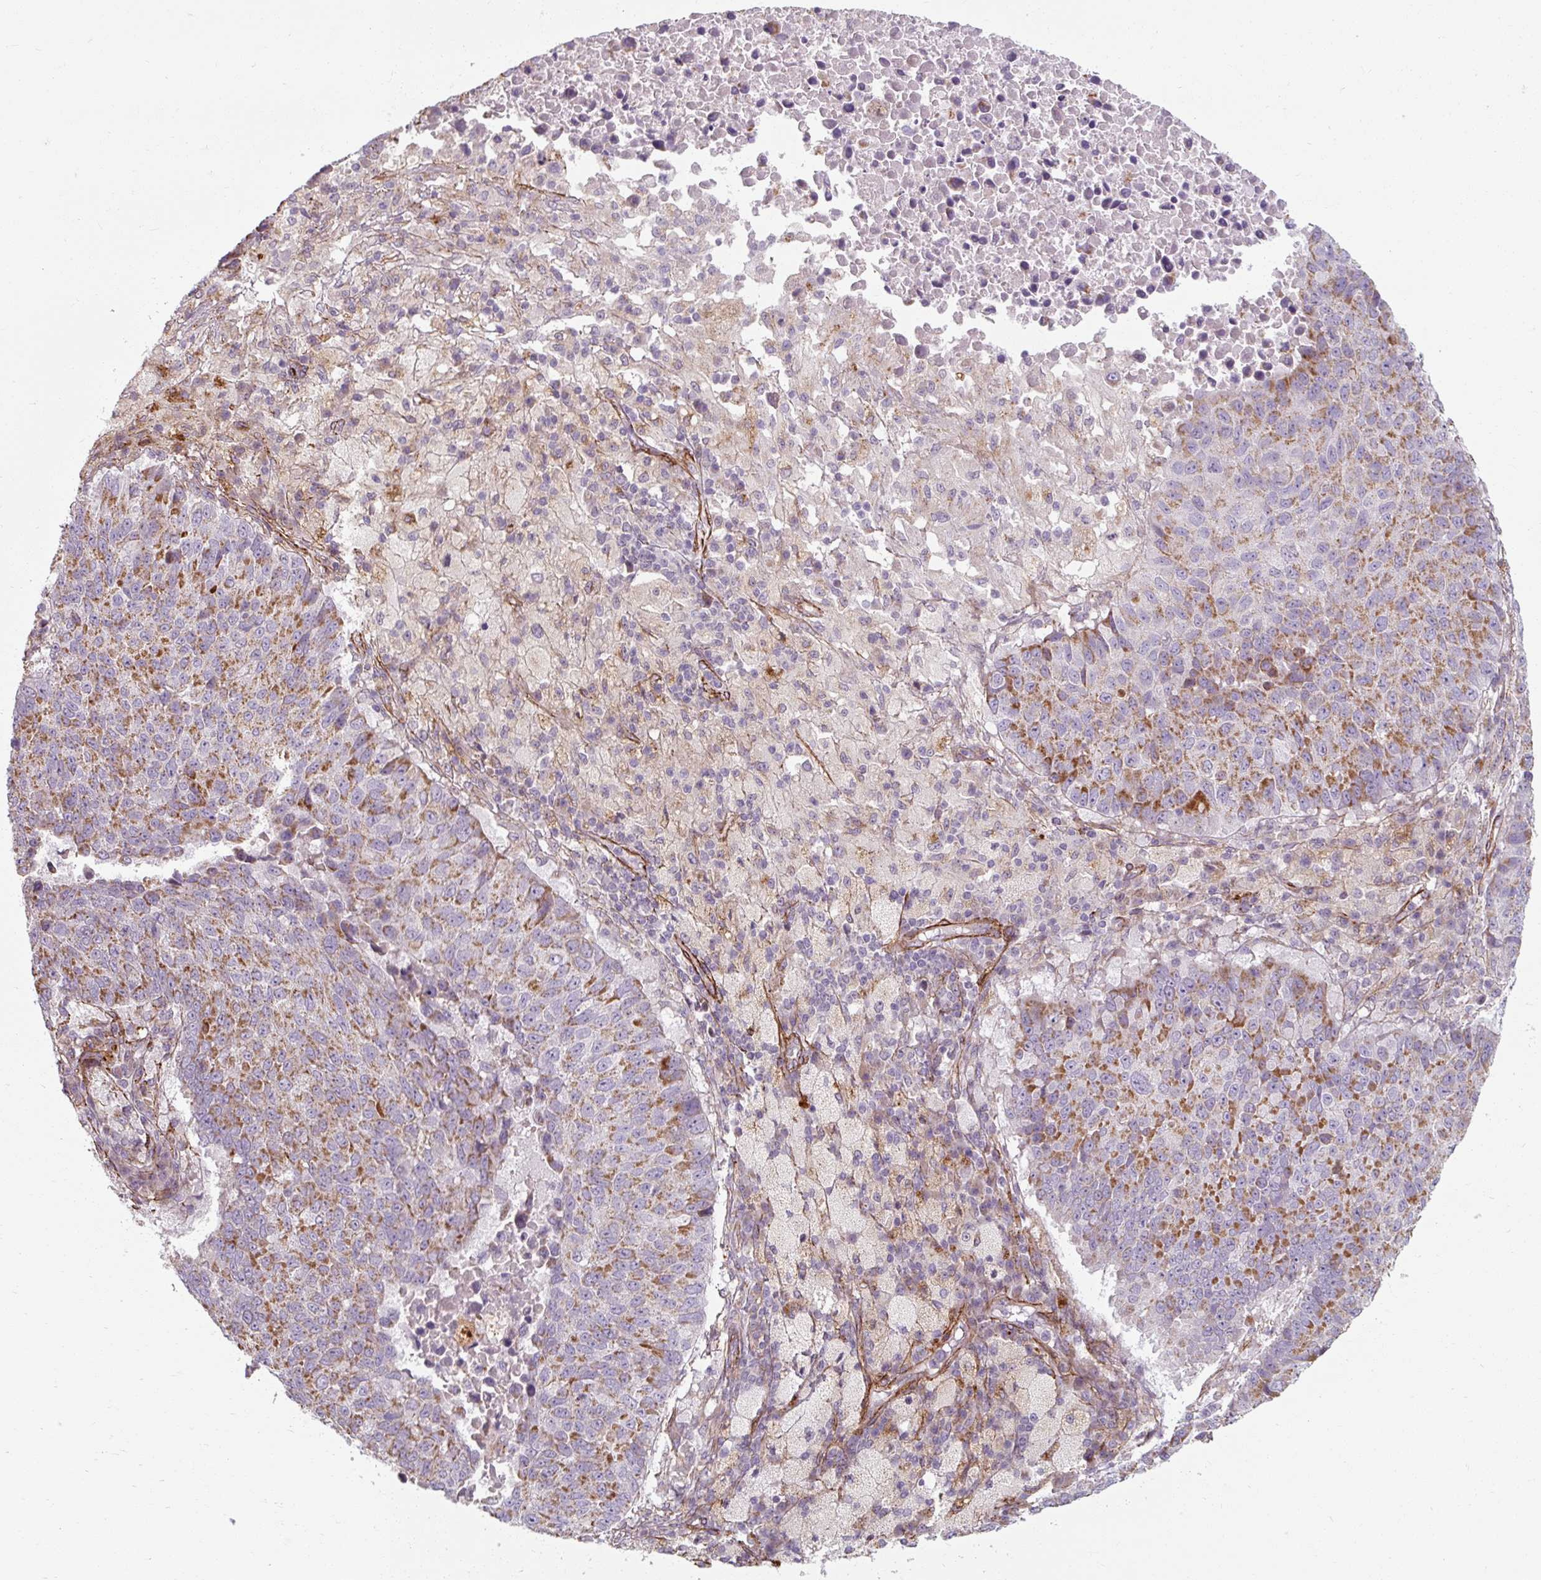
{"staining": {"intensity": "moderate", "quantity": "<25%", "location": "cytoplasmic/membranous"}, "tissue": "lung cancer", "cell_type": "Tumor cells", "image_type": "cancer", "snomed": [{"axis": "morphology", "description": "Squamous cell carcinoma, NOS"}, {"axis": "topography", "description": "Lung"}], "caption": "DAB (3,3'-diaminobenzidine) immunohistochemical staining of human squamous cell carcinoma (lung) shows moderate cytoplasmic/membranous protein expression in approximately <25% of tumor cells. Using DAB (brown) and hematoxylin (blue) stains, captured at high magnification using brightfield microscopy.", "gene": "MRPS5", "patient": {"sex": "male", "age": 73}}